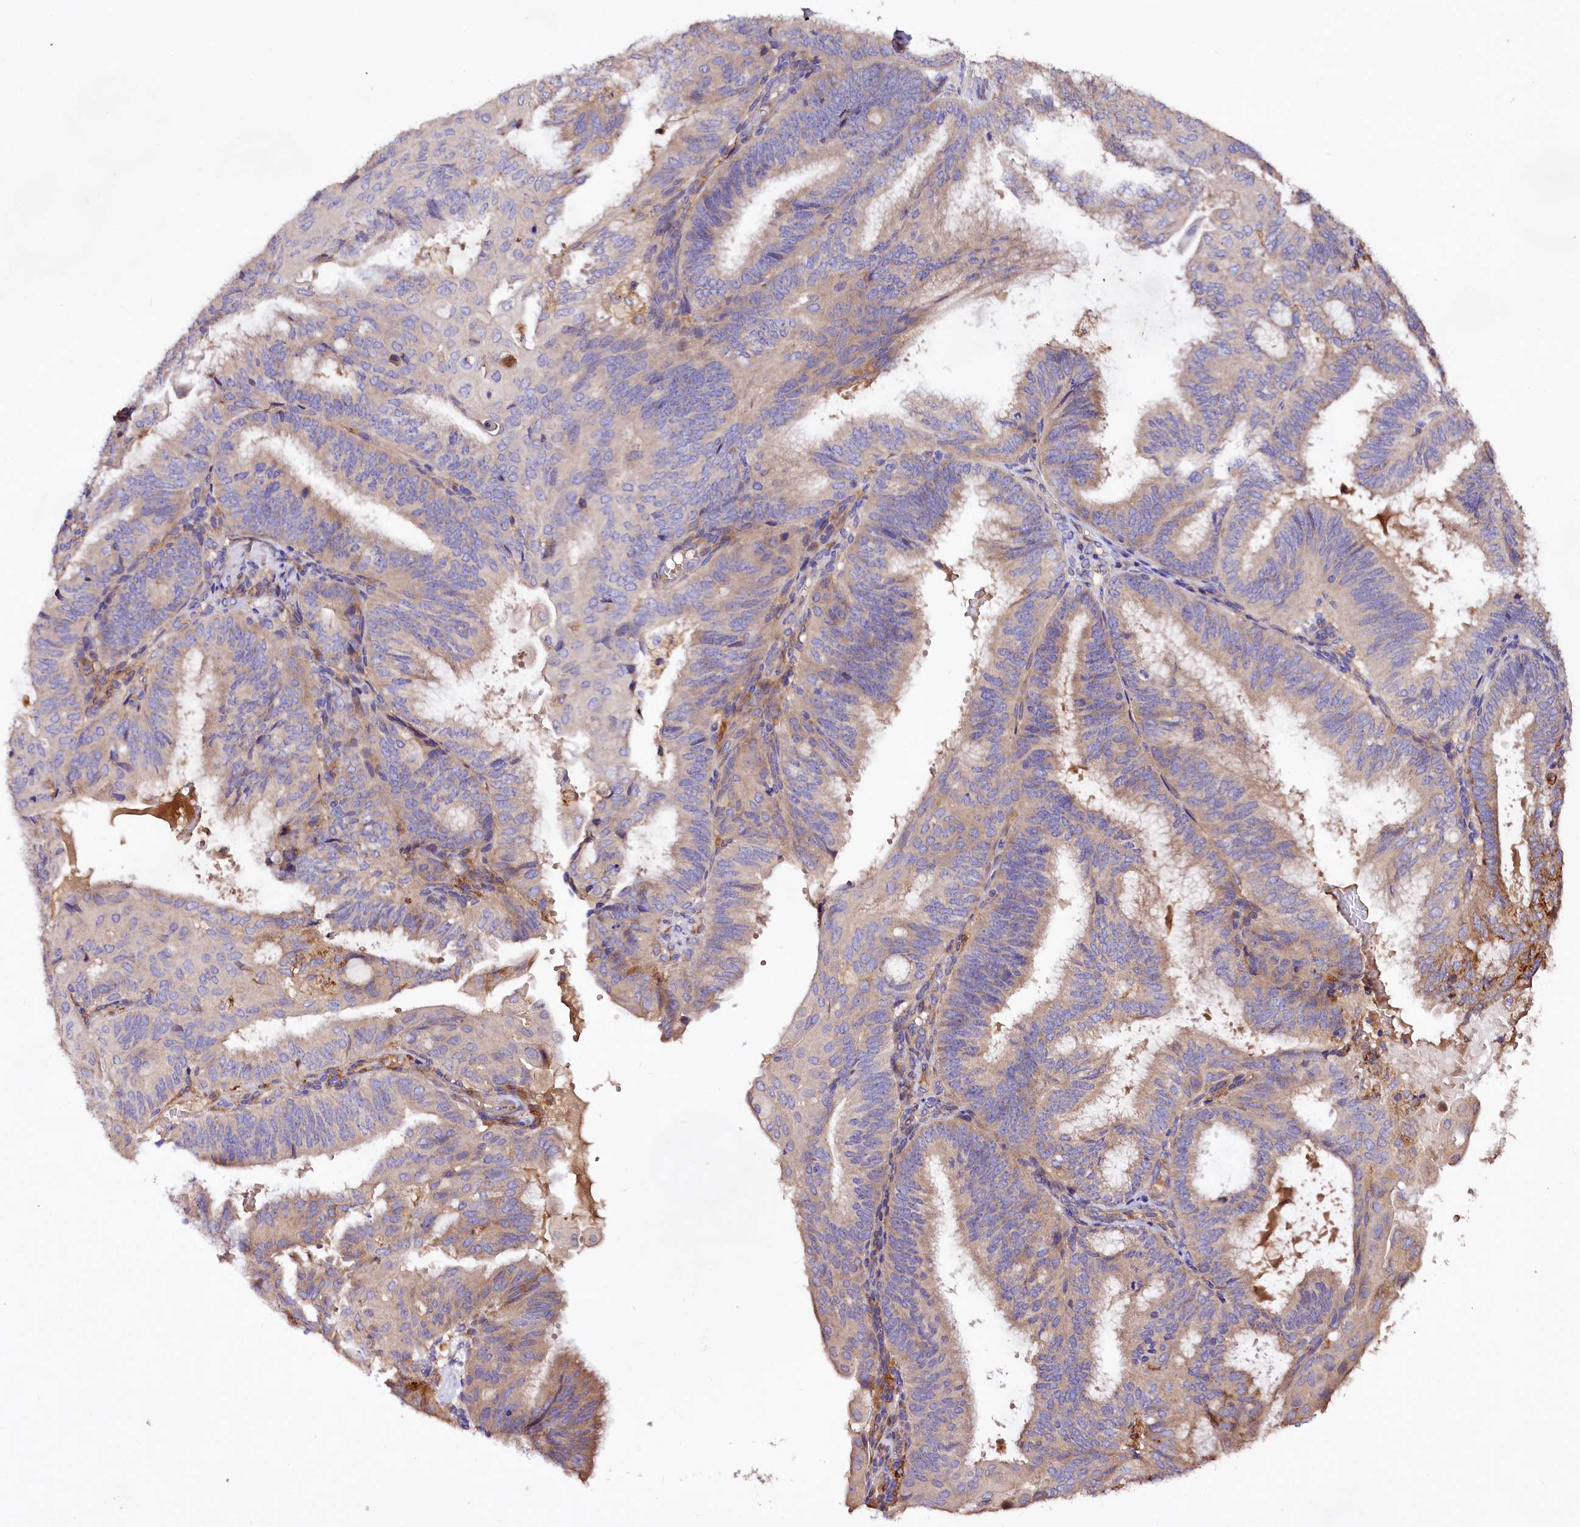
{"staining": {"intensity": "moderate", "quantity": "<25%", "location": "cytoplasmic/membranous"}, "tissue": "endometrial cancer", "cell_type": "Tumor cells", "image_type": "cancer", "snomed": [{"axis": "morphology", "description": "Adenocarcinoma, NOS"}, {"axis": "topography", "description": "Endometrium"}], "caption": "IHC staining of endometrial cancer, which demonstrates low levels of moderate cytoplasmic/membranous expression in about <25% of tumor cells indicating moderate cytoplasmic/membranous protein expression. The staining was performed using DAB (3,3'-diaminobenzidine) (brown) for protein detection and nuclei were counterstained in hematoxylin (blue).", "gene": "DMXL2", "patient": {"sex": "female", "age": 49}}